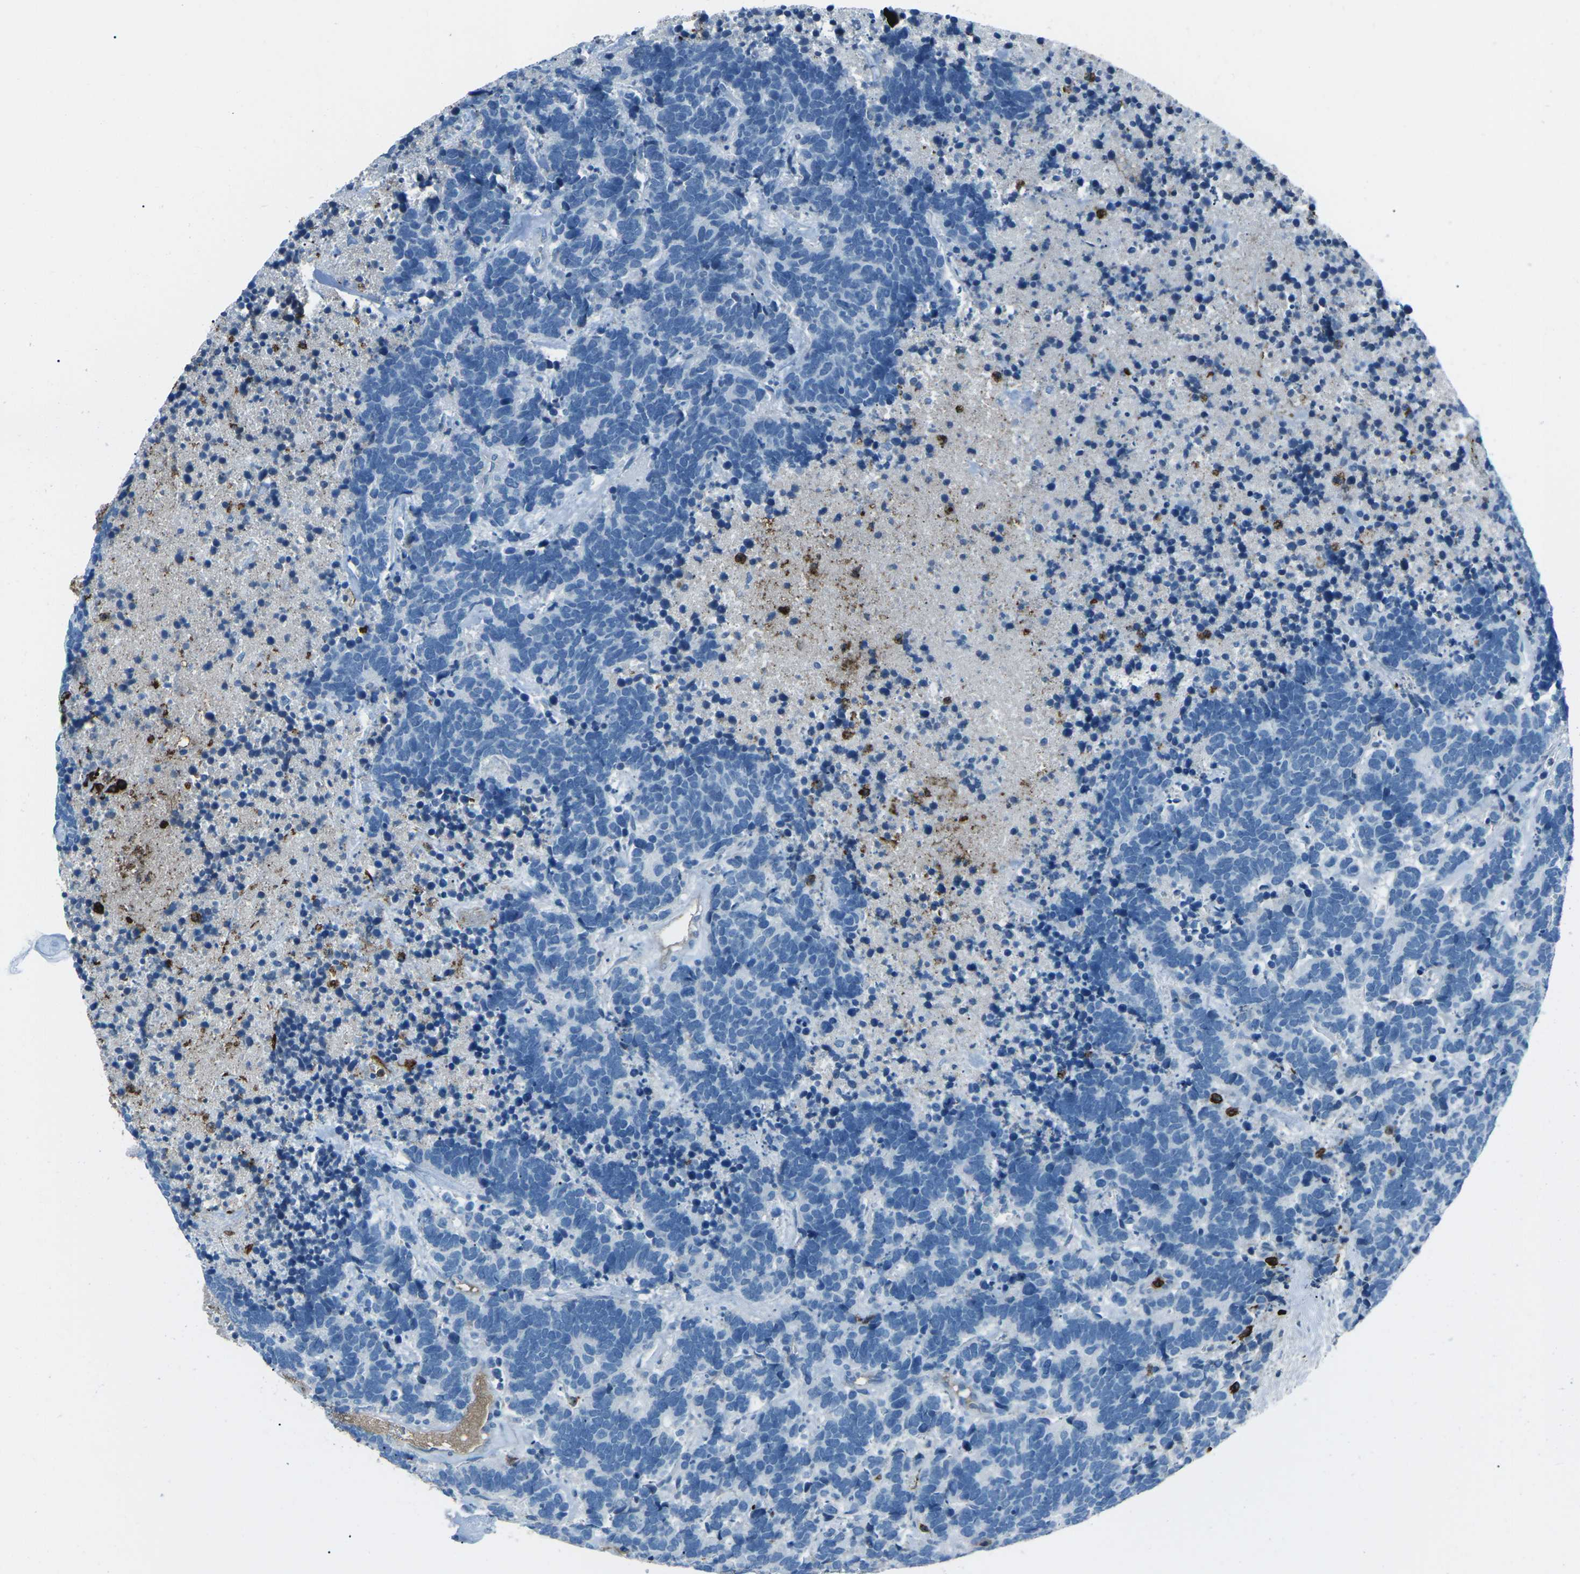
{"staining": {"intensity": "negative", "quantity": "none", "location": "none"}, "tissue": "carcinoid", "cell_type": "Tumor cells", "image_type": "cancer", "snomed": [{"axis": "morphology", "description": "Carcinoma, NOS"}, {"axis": "morphology", "description": "Carcinoid, malignant, NOS"}, {"axis": "topography", "description": "Urinary bladder"}], "caption": "IHC histopathology image of carcinoid stained for a protein (brown), which displays no positivity in tumor cells.", "gene": "FCN1", "patient": {"sex": "male", "age": 57}}